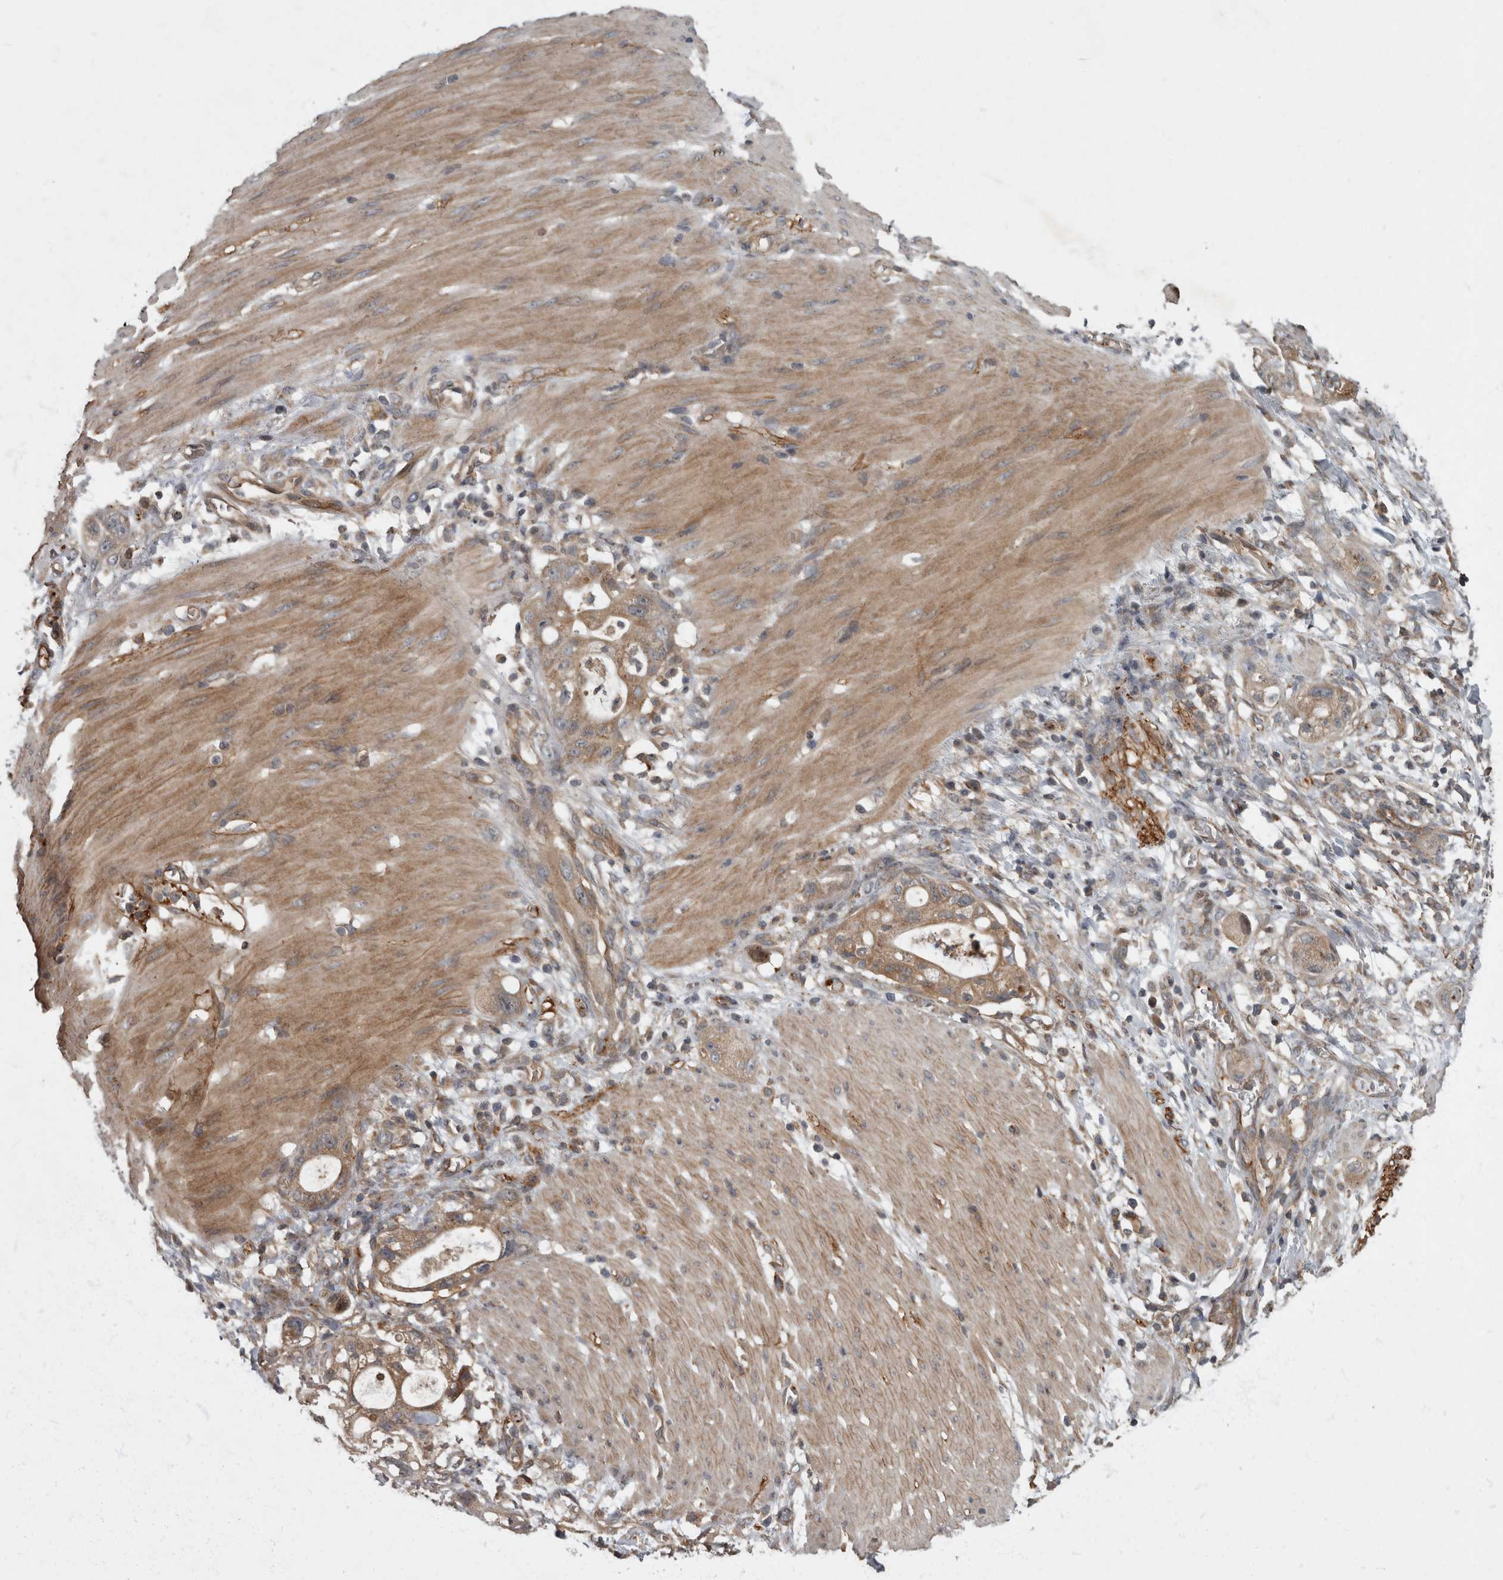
{"staining": {"intensity": "moderate", "quantity": ">75%", "location": "cytoplasmic/membranous"}, "tissue": "stomach cancer", "cell_type": "Tumor cells", "image_type": "cancer", "snomed": [{"axis": "morphology", "description": "Adenocarcinoma, NOS"}, {"axis": "topography", "description": "Stomach"}, {"axis": "topography", "description": "Stomach, lower"}], "caption": "Adenocarcinoma (stomach) was stained to show a protein in brown. There is medium levels of moderate cytoplasmic/membranous expression in about >75% of tumor cells.", "gene": "VEGFD", "patient": {"sex": "female", "age": 48}}